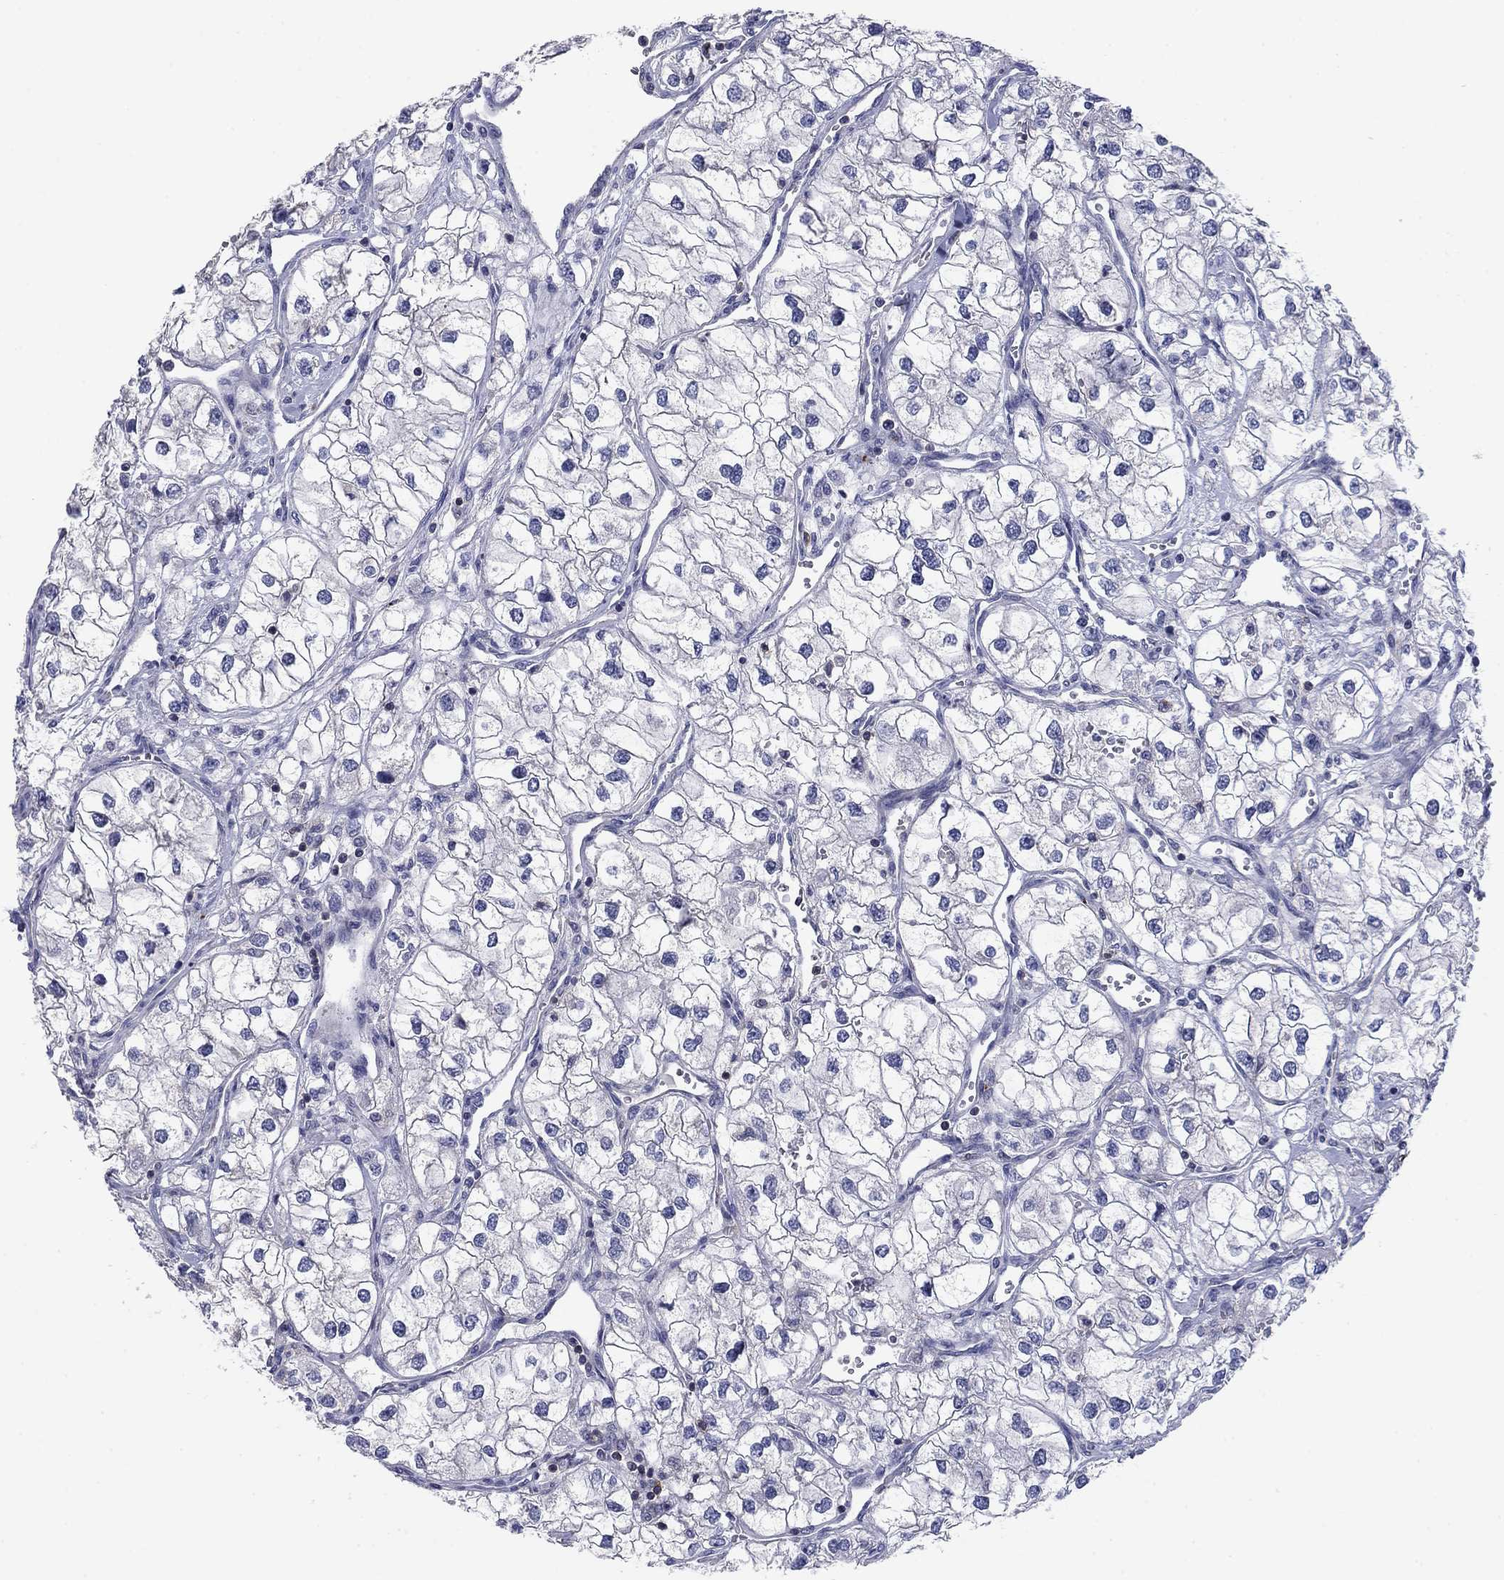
{"staining": {"intensity": "negative", "quantity": "none", "location": "none"}, "tissue": "renal cancer", "cell_type": "Tumor cells", "image_type": "cancer", "snomed": [{"axis": "morphology", "description": "Adenocarcinoma, NOS"}, {"axis": "topography", "description": "Kidney"}], "caption": "The photomicrograph demonstrates no staining of tumor cells in renal cancer.", "gene": "PSD4", "patient": {"sex": "male", "age": 59}}